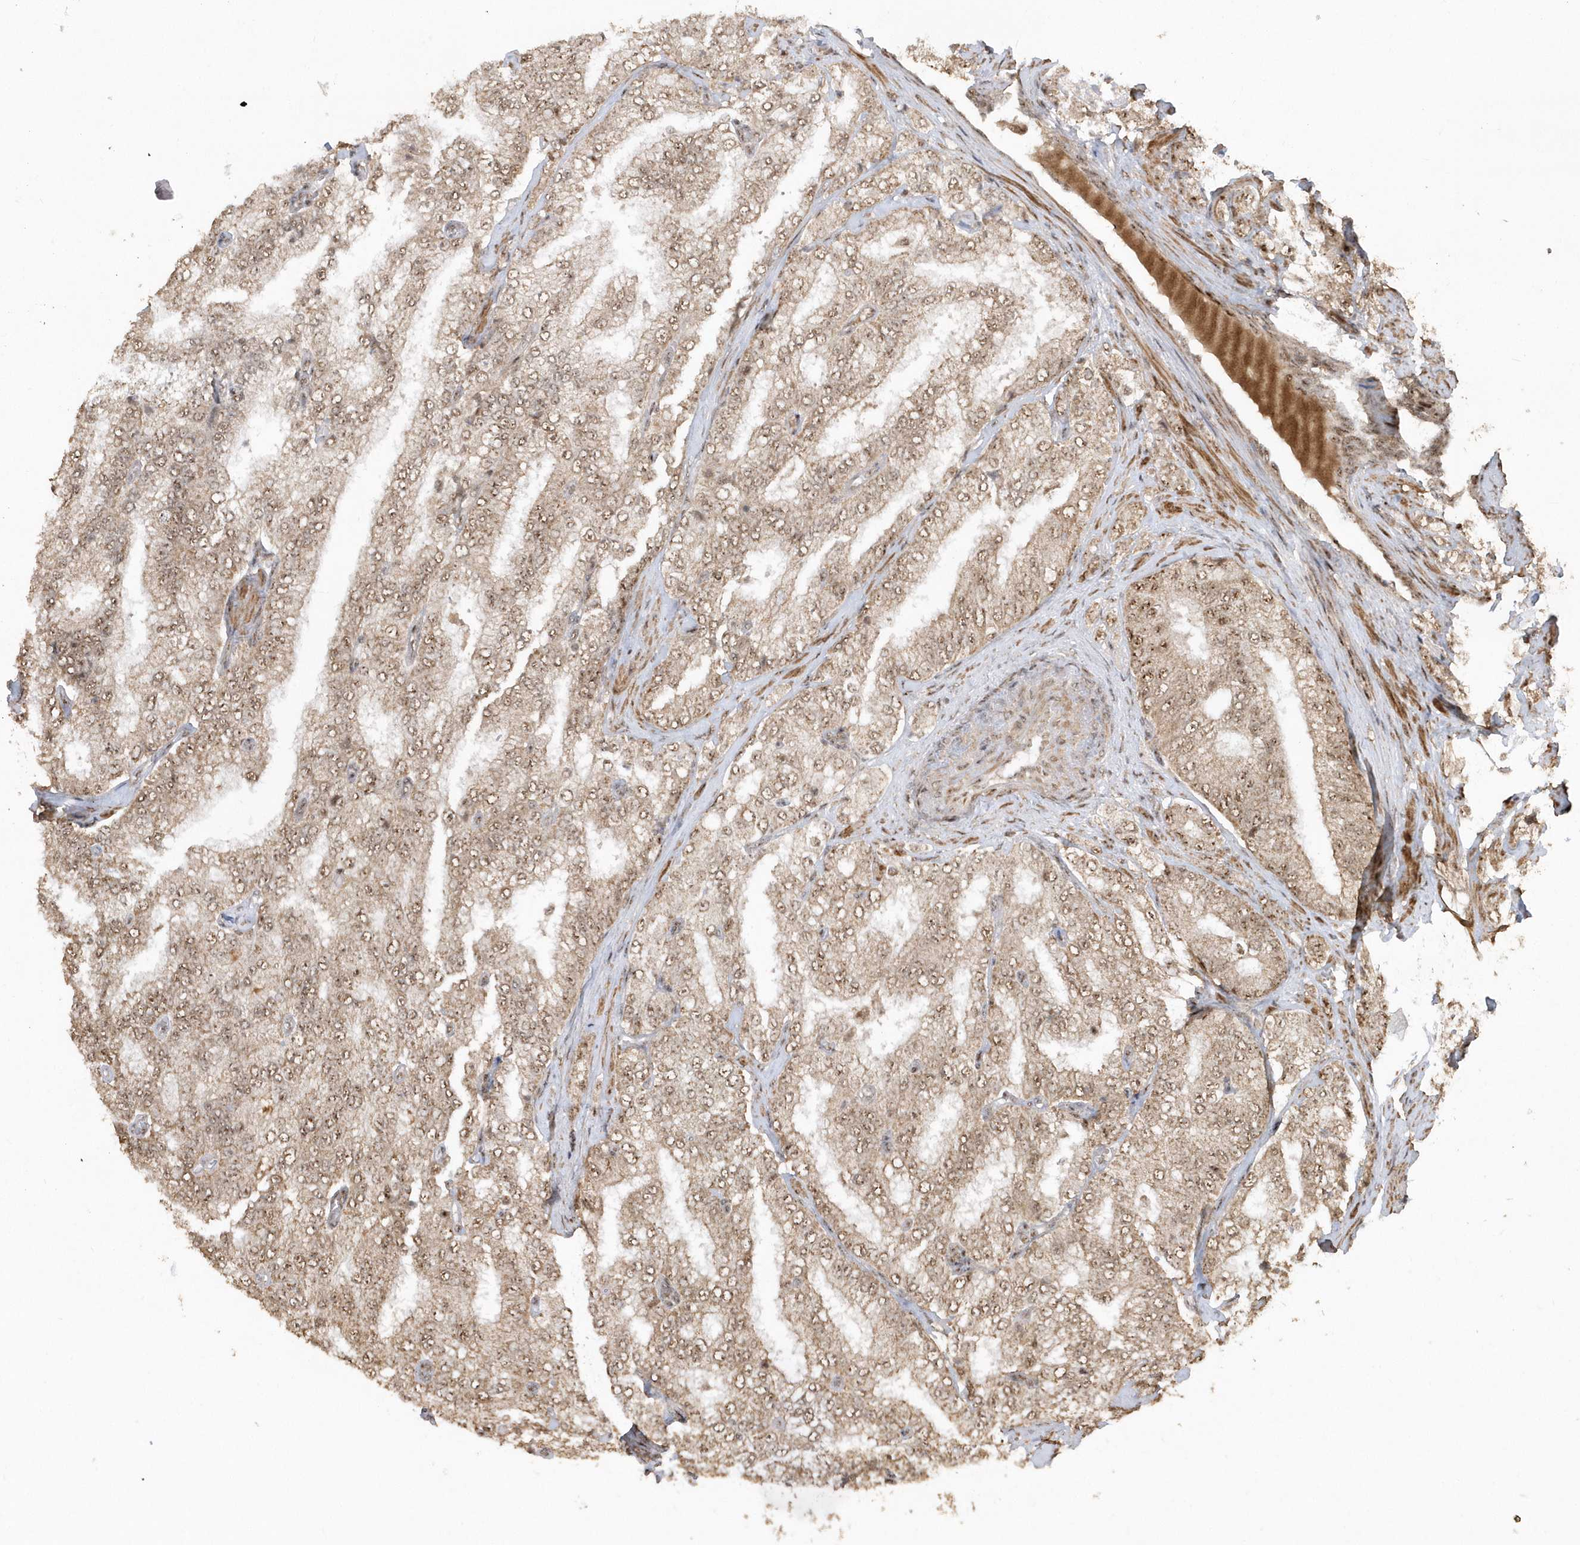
{"staining": {"intensity": "moderate", "quantity": ">75%", "location": "nuclear"}, "tissue": "prostate cancer", "cell_type": "Tumor cells", "image_type": "cancer", "snomed": [{"axis": "morphology", "description": "Adenocarcinoma, High grade"}, {"axis": "topography", "description": "Prostate"}], "caption": "Human prostate cancer (high-grade adenocarcinoma) stained with a protein marker exhibits moderate staining in tumor cells.", "gene": "POLR3B", "patient": {"sex": "male", "age": 58}}